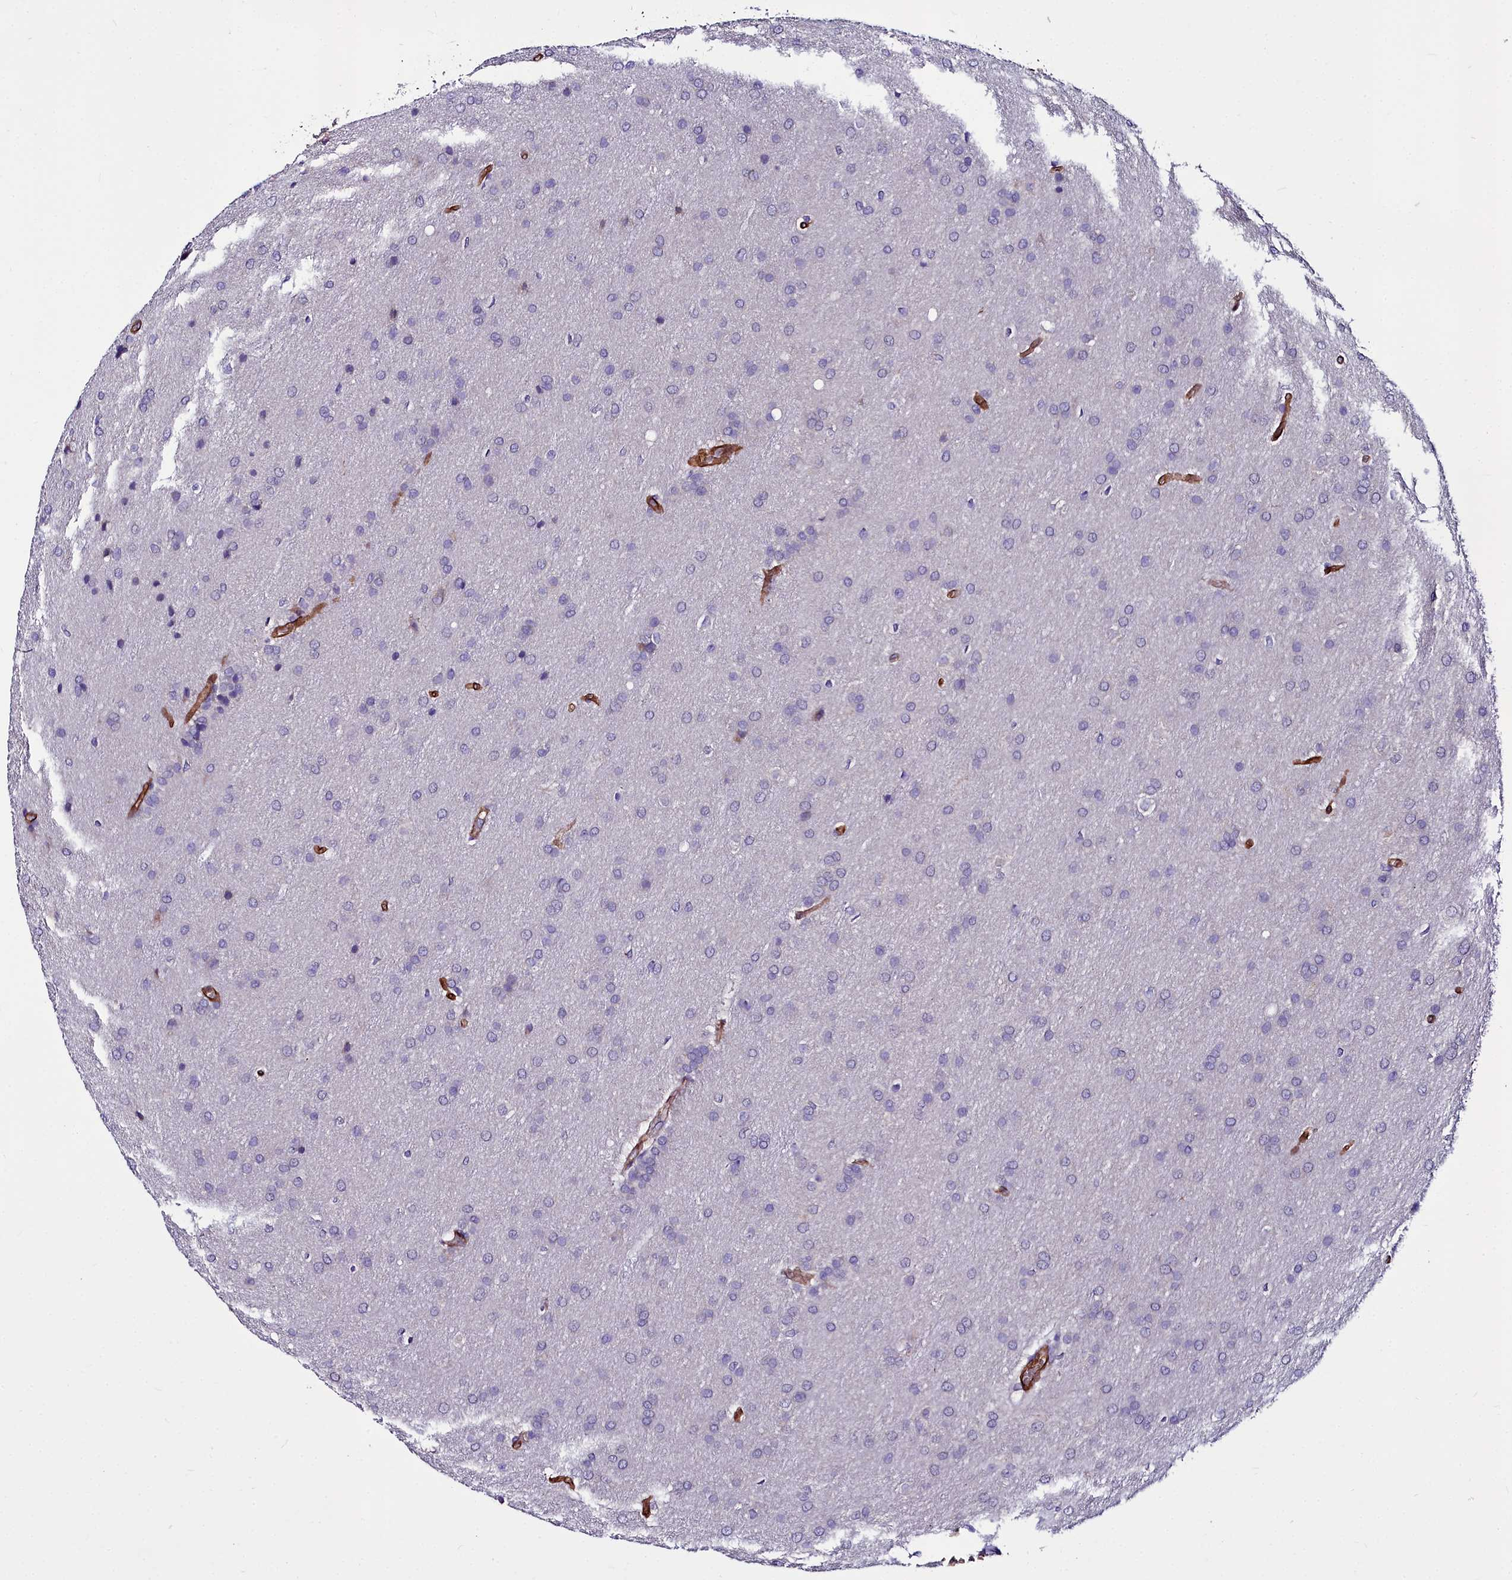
{"staining": {"intensity": "negative", "quantity": "none", "location": "none"}, "tissue": "glioma", "cell_type": "Tumor cells", "image_type": "cancer", "snomed": [{"axis": "morphology", "description": "Glioma, malignant, Low grade"}, {"axis": "topography", "description": "Brain"}], "caption": "Immunohistochemistry photomicrograph of glioma stained for a protein (brown), which displays no positivity in tumor cells. (Brightfield microscopy of DAB immunohistochemistry at high magnification).", "gene": "CYP4F11", "patient": {"sex": "female", "age": 32}}